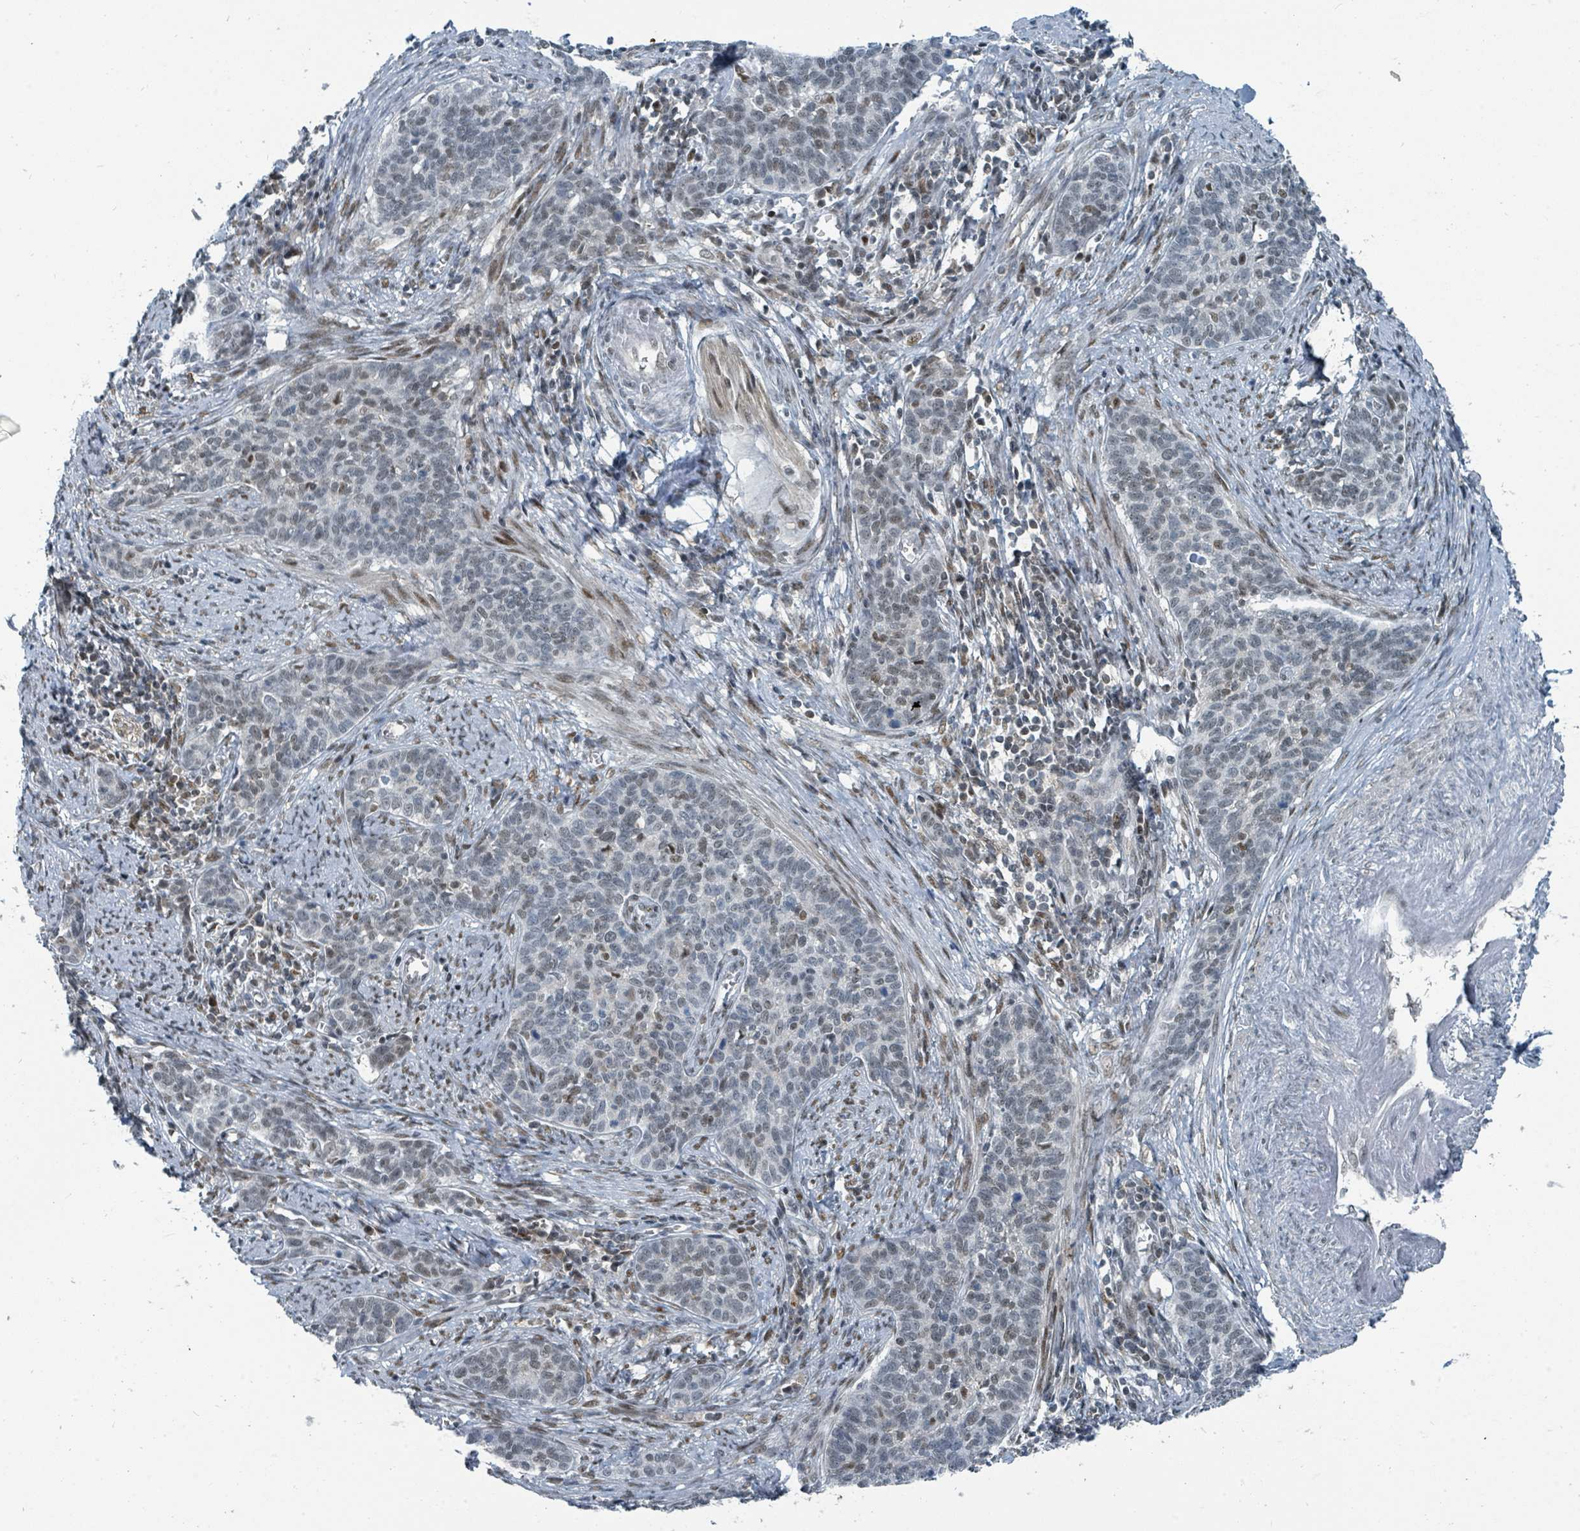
{"staining": {"intensity": "weak", "quantity": "<25%", "location": "nuclear"}, "tissue": "cervical cancer", "cell_type": "Tumor cells", "image_type": "cancer", "snomed": [{"axis": "morphology", "description": "Squamous cell carcinoma, NOS"}, {"axis": "topography", "description": "Cervix"}], "caption": "Image shows no significant protein expression in tumor cells of cervical squamous cell carcinoma. (DAB IHC with hematoxylin counter stain).", "gene": "UCK1", "patient": {"sex": "female", "age": 39}}